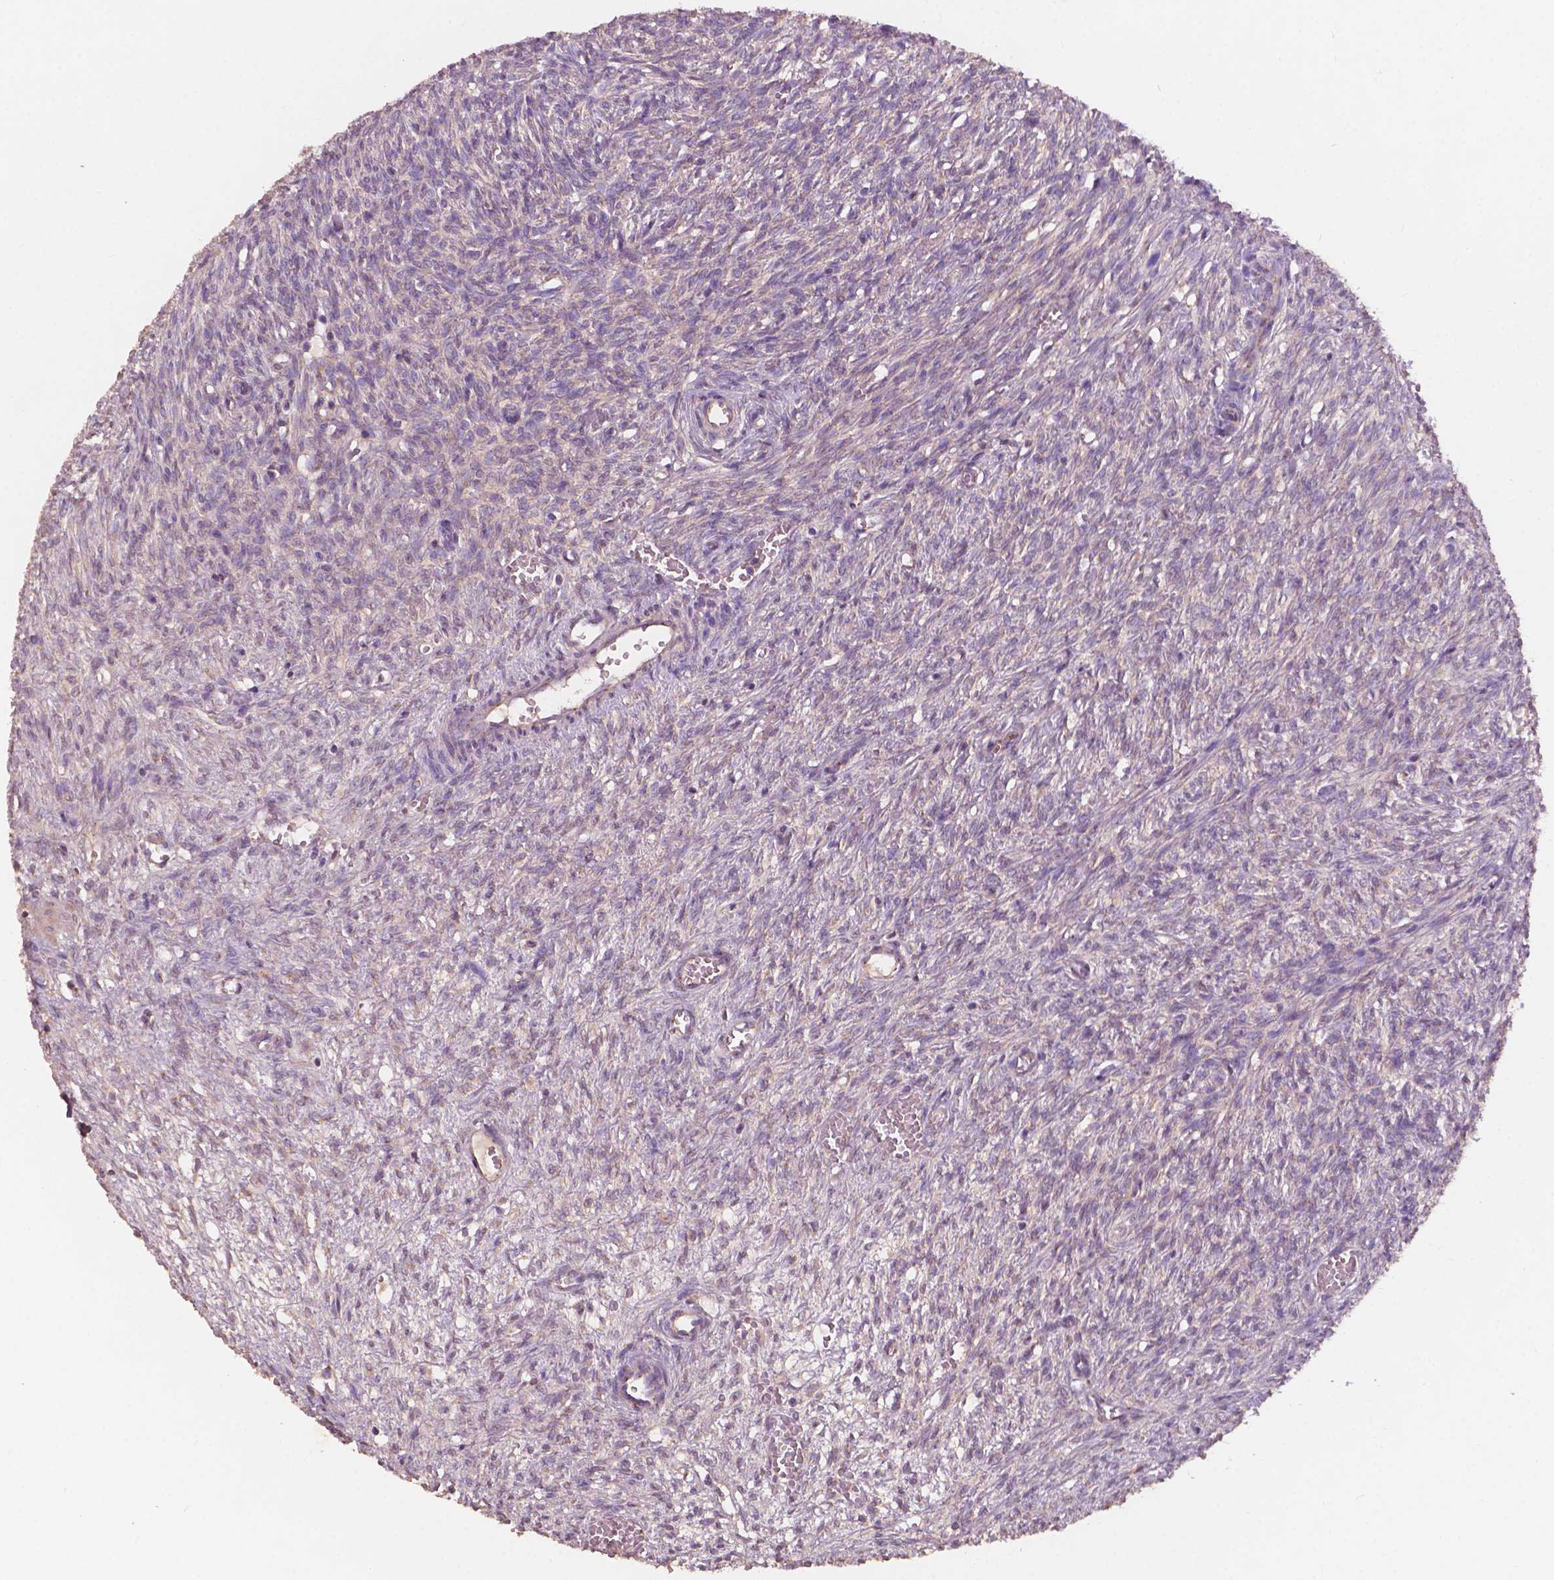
{"staining": {"intensity": "moderate", "quantity": "<25%", "location": "cytoplasmic/membranous"}, "tissue": "ovary", "cell_type": "Ovarian stroma cells", "image_type": "normal", "snomed": [{"axis": "morphology", "description": "Normal tissue, NOS"}, {"axis": "topography", "description": "Ovary"}], "caption": "This micrograph reveals immunohistochemistry staining of benign ovary, with low moderate cytoplasmic/membranous expression in about <25% of ovarian stroma cells.", "gene": "CHPT1", "patient": {"sex": "female", "age": 46}}